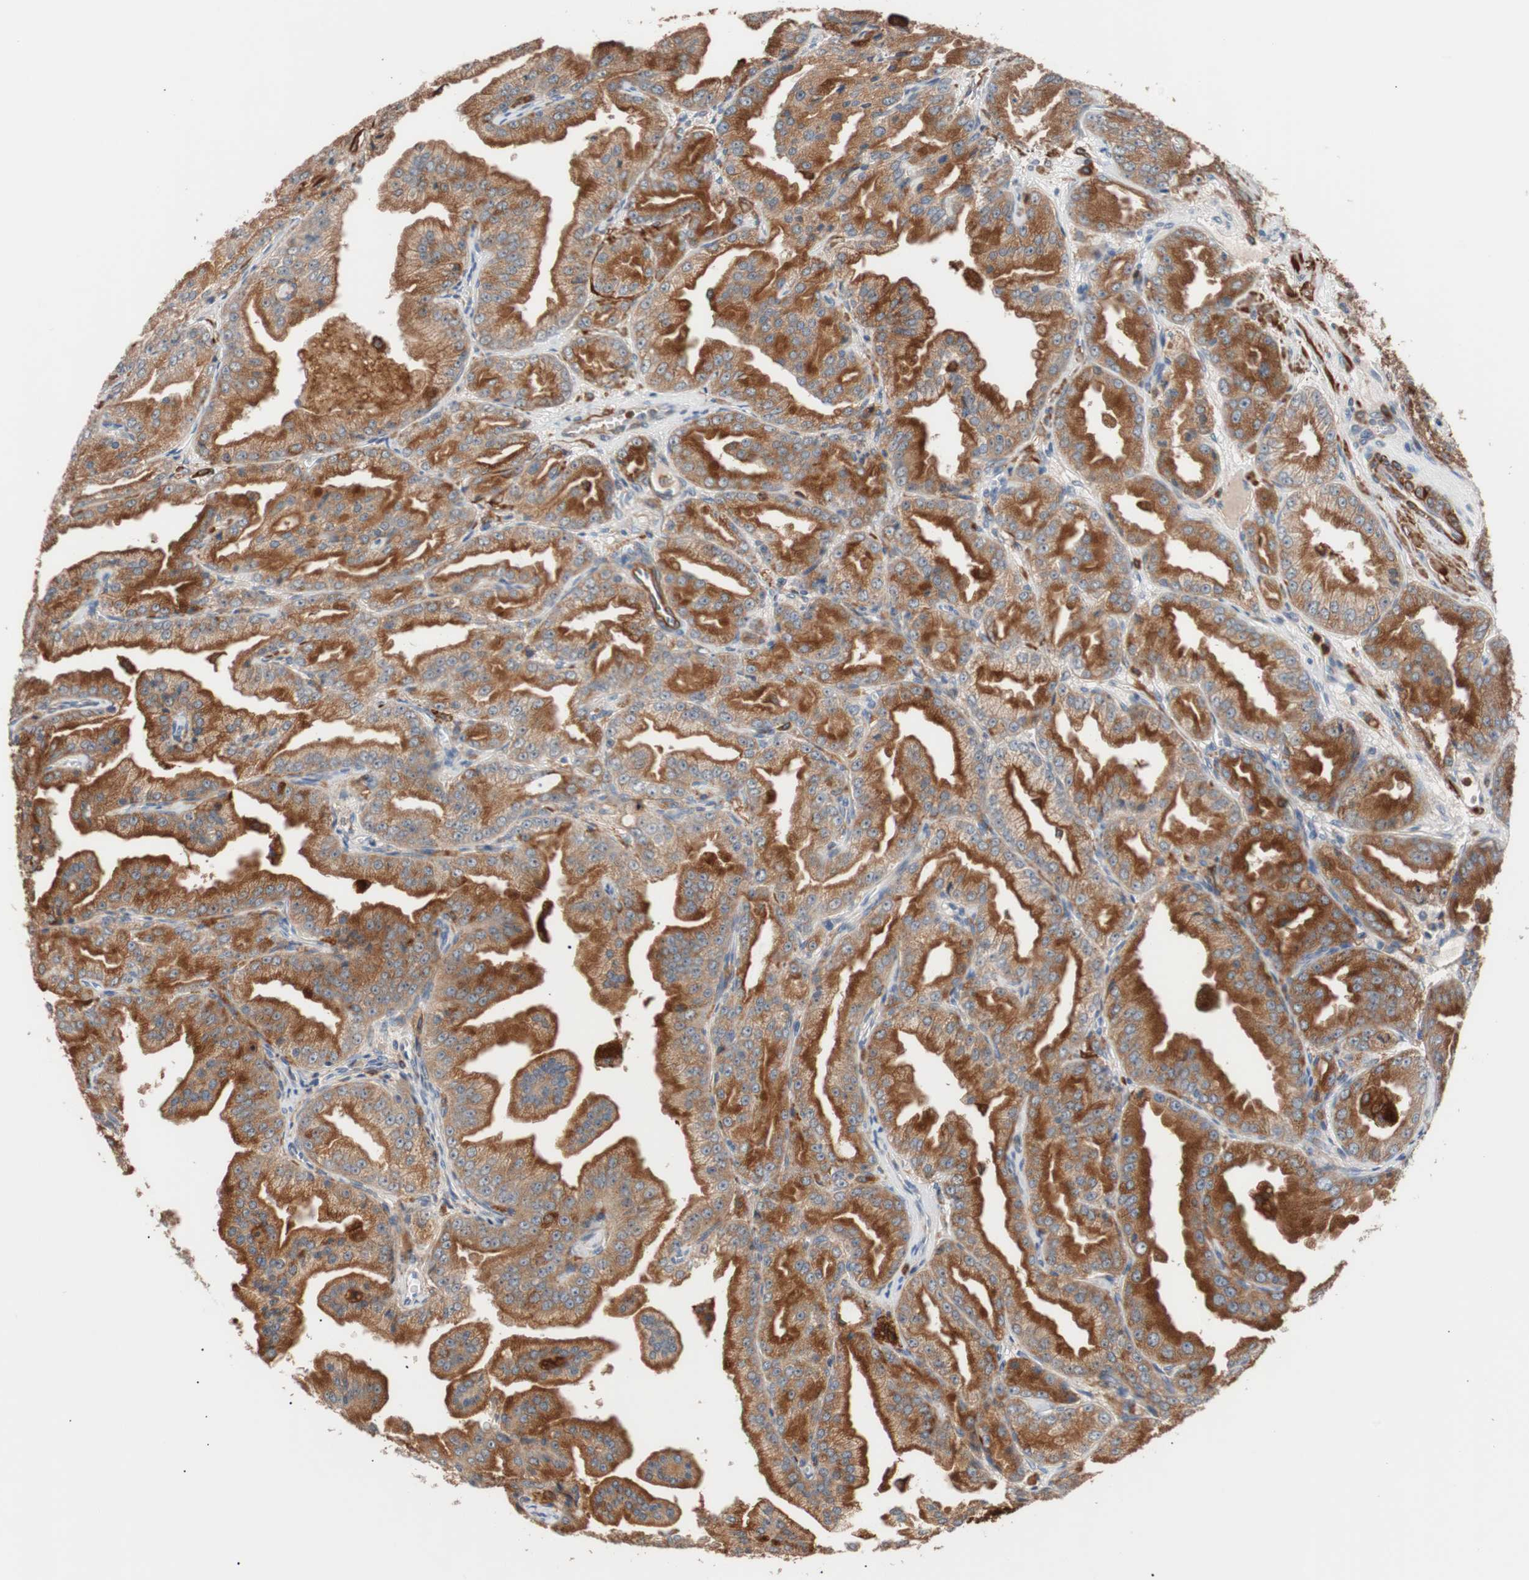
{"staining": {"intensity": "moderate", "quantity": "25%-75%", "location": "cytoplasmic/membranous"}, "tissue": "prostate cancer", "cell_type": "Tumor cells", "image_type": "cancer", "snomed": [{"axis": "morphology", "description": "Adenocarcinoma, High grade"}, {"axis": "topography", "description": "Prostate"}], "caption": "Approximately 25%-75% of tumor cells in human prostate high-grade adenocarcinoma display moderate cytoplasmic/membranous protein expression as visualized by brown immunohistochemical staining.", "gene": "LITAF", "patient": {"sex": "male", "age": 61}}